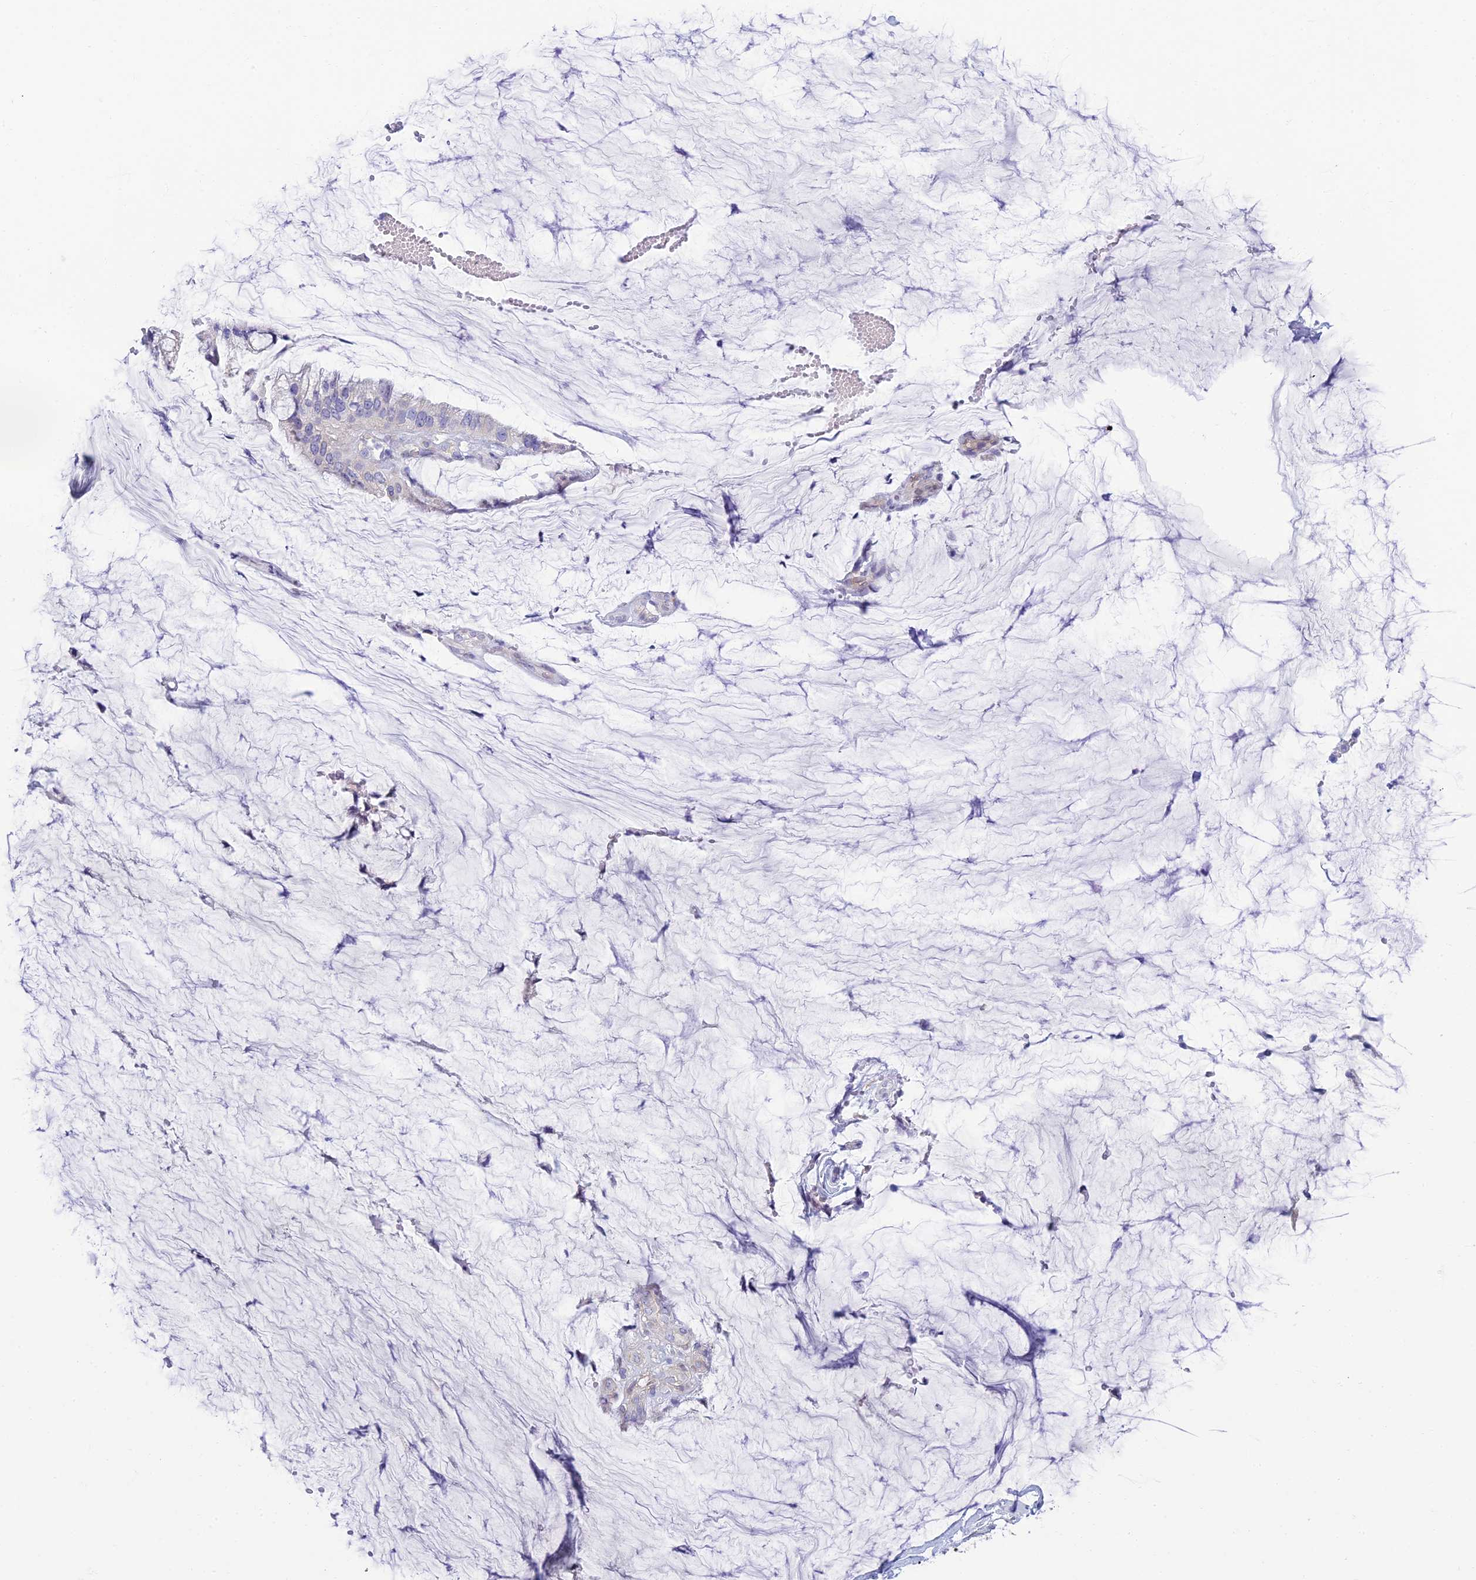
{"staining": {"intensity": "negative", "quantity": "none", "location": "none"}, "tissue": "ovarian cancer", "cell_type": "Tumor cells", "image_type": "cancer", "snomed": [{"axis": "morphology", "description": "Cystadenocarcinoma, mucinous, NOS"}, {"axis": "topography", "description": "Ovary"}], "caption": "Tumor cells show no significant expression in ovarian cancer. (IHC, brightfield microscopy, high magnification).", "gene": "NEURL1", "patient": {"sex": "female", "age": 39}}